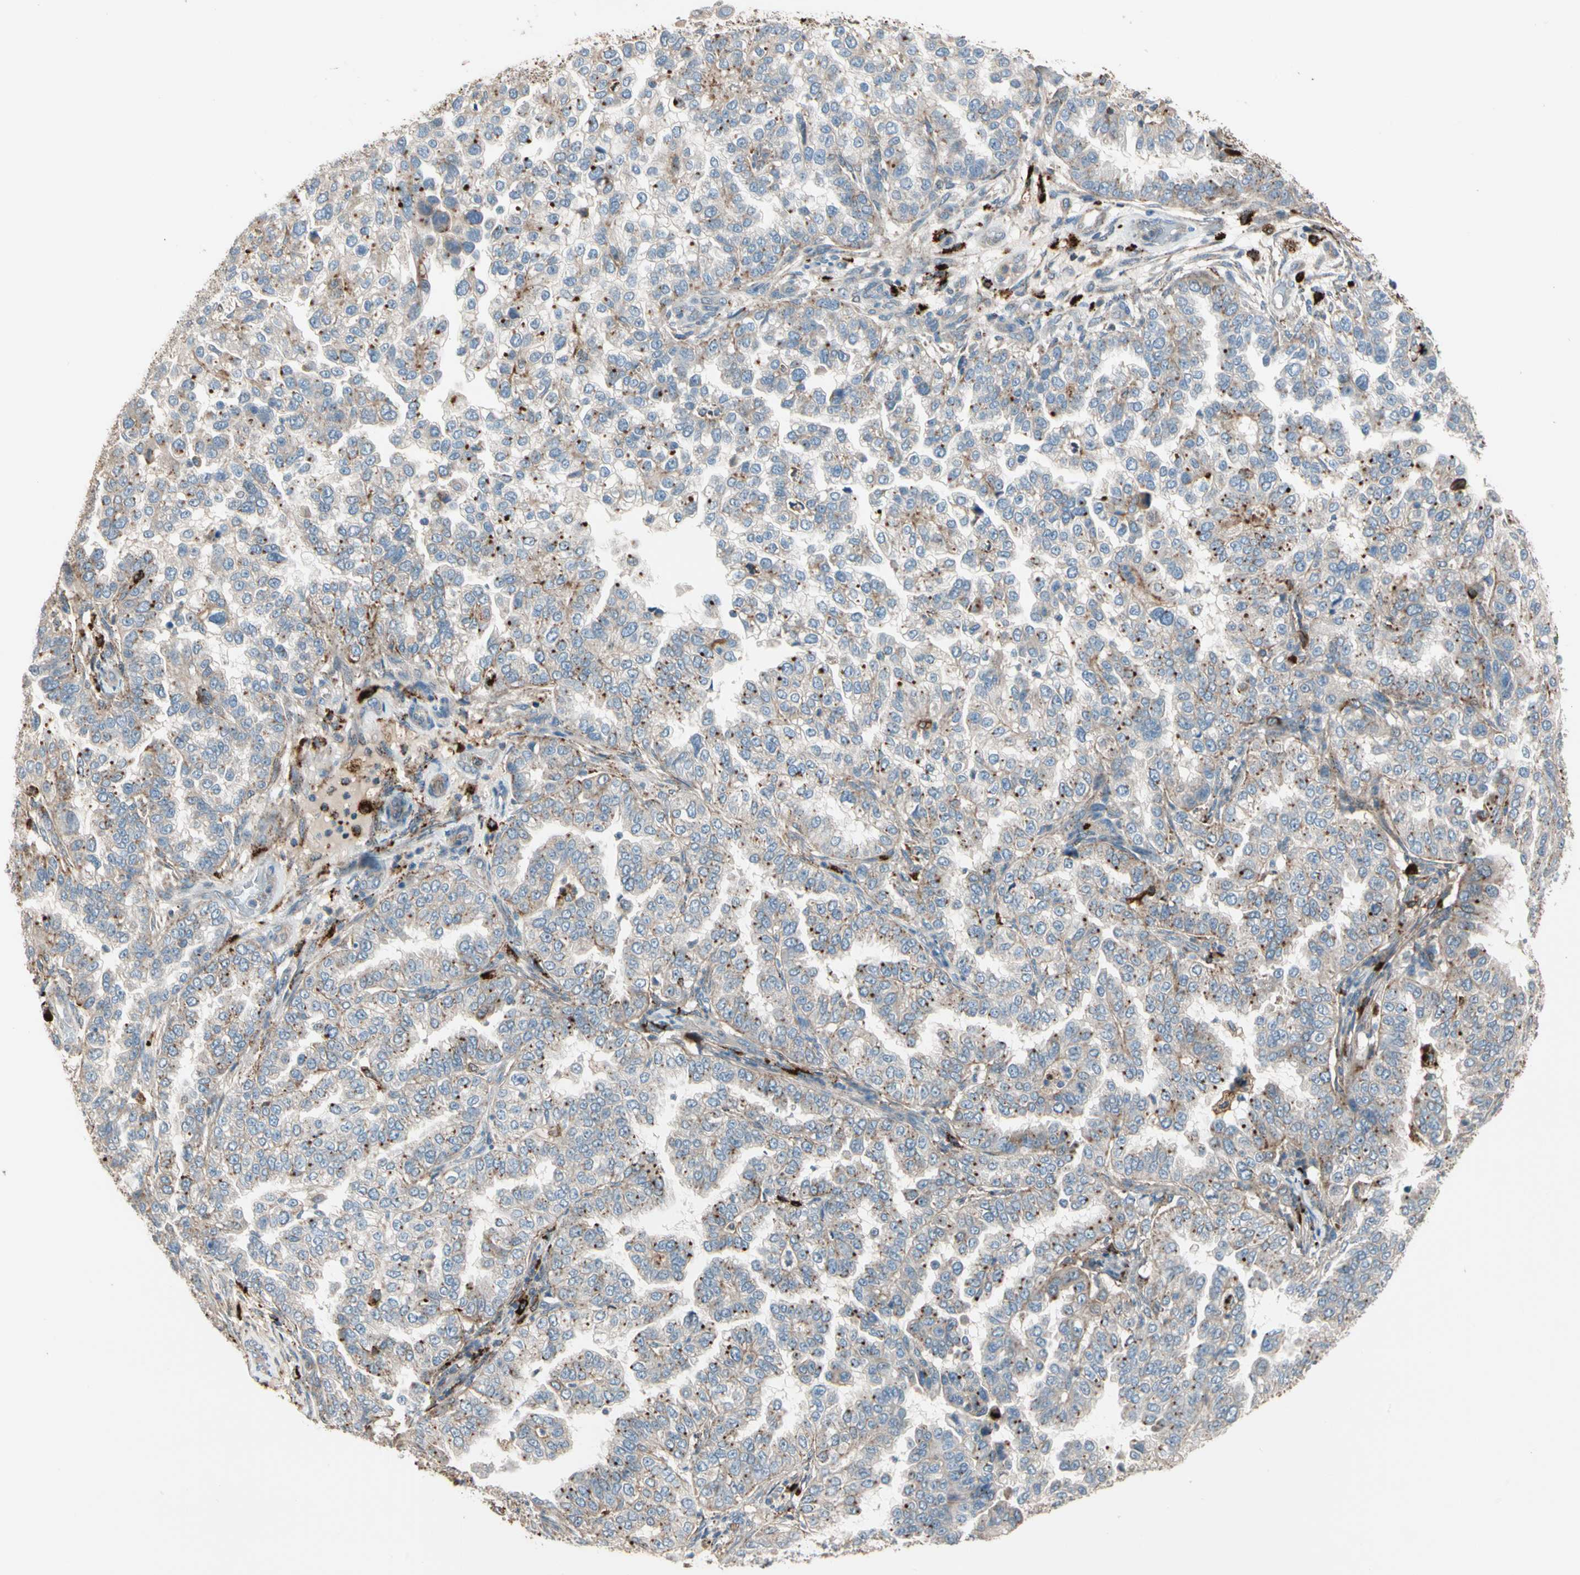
{"staining": {"intensity": "moderate", "quantity": "<25%", "location": "cytoplasmic/membranous"}, "tissue": "endometrial cancer", "cell_type": "Tumor cells", "image_type": "cancer", "snomed": [{"axis": "morphology", "description": "Adenocarcinoma, NOS"}, {"axis": "topography", "description": "Endometrium"}], "caption": "DAB immunohistochemical staining of adenocarcinoma (endometrial) reveals moderate cytoplasmic/membranous protein expression in approximately <25% of tumor cells.", "gene": "GM2A", "patient": {"sex": "female", "age": 85}}